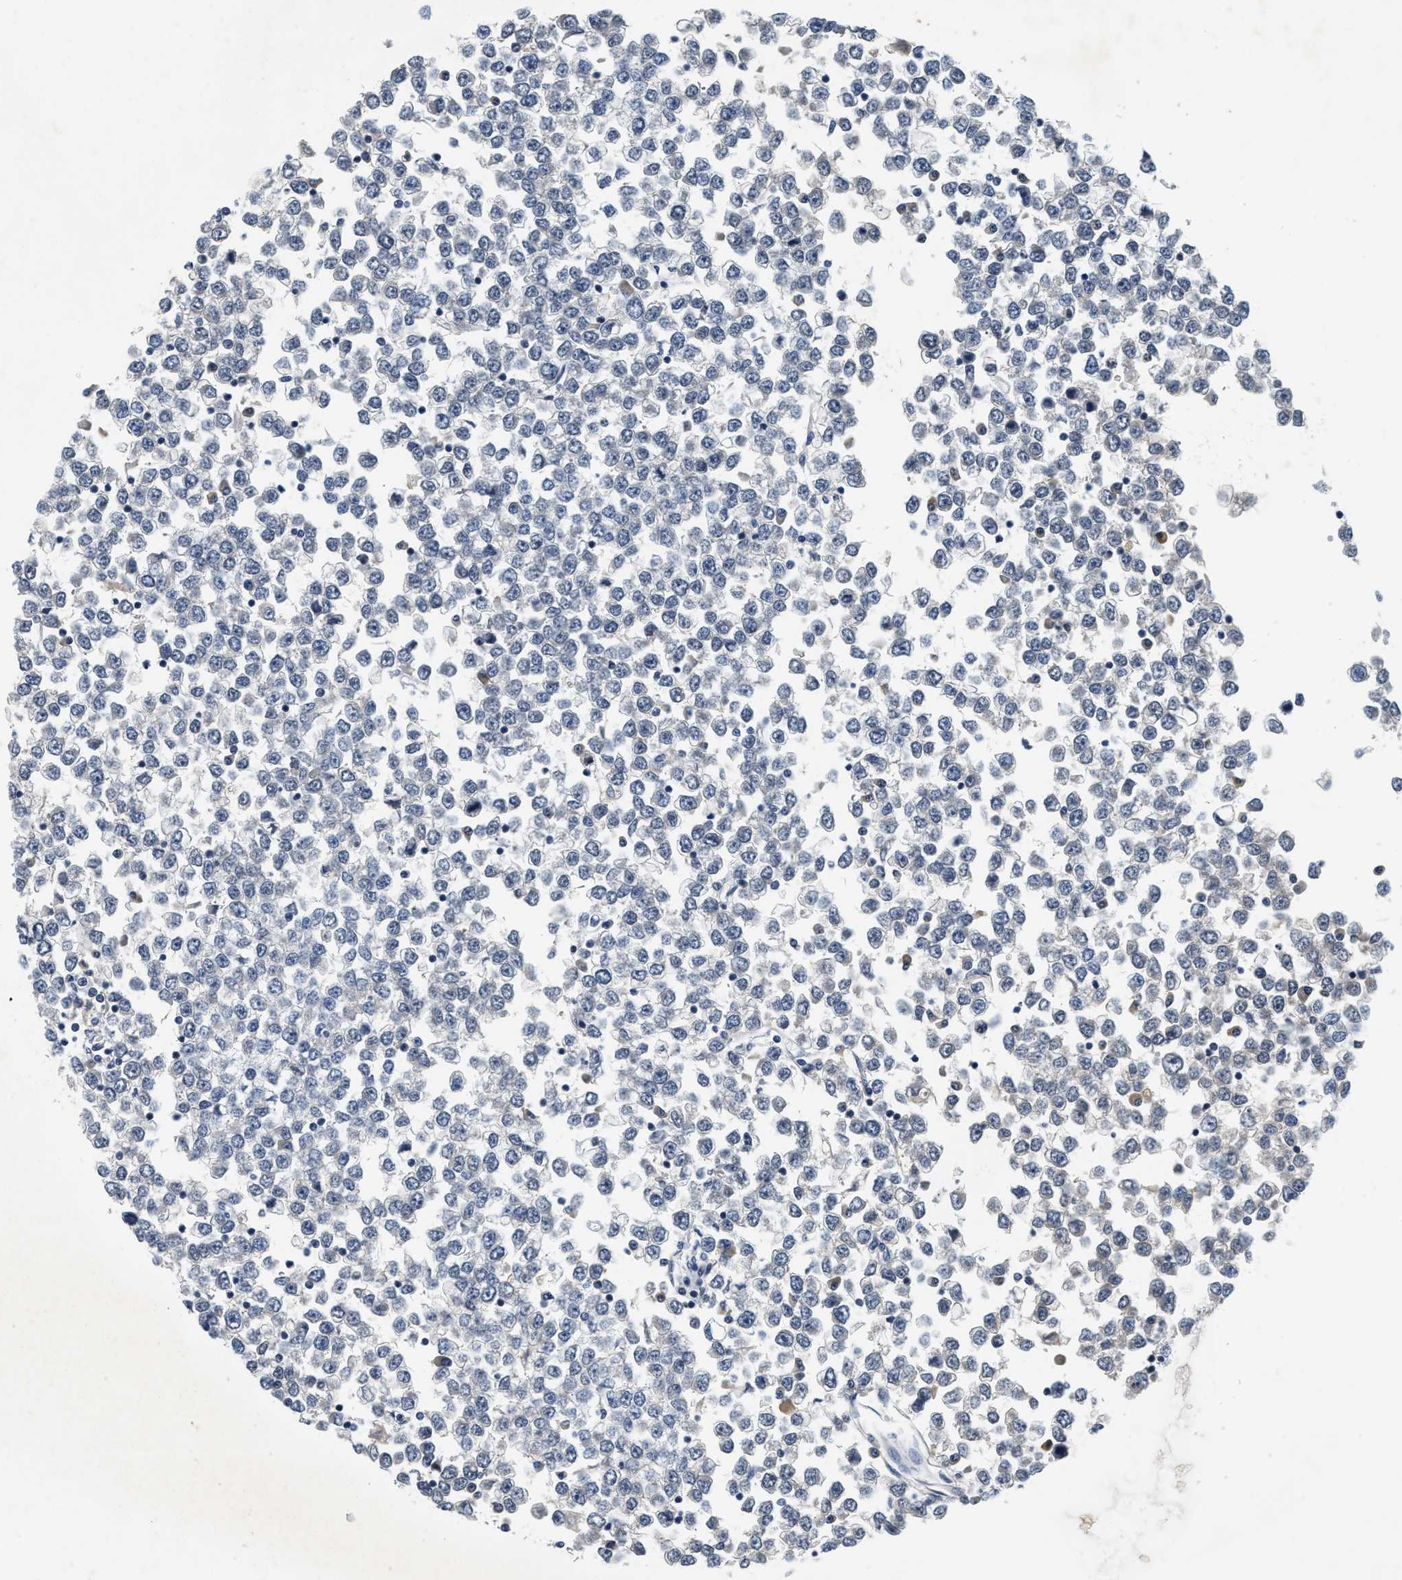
{"staining": {"intensity": "negative", "quantity": "none", "location": "none"}, "tissue": "testis cancer", "cell_type": "Tumor cells", "image_type": "cancer", "snomed": [{"axis": "morphology", "description": "Seminoma, NOS"}, {"axis": "topography", "description": "Testis"}], "caption": "An immunohistochemistry (IHC) photomicrograph of testis seminoma is shown. There is no staining in tumor cells of testis seminoma.", "gene": "MZF1", "patient": {"sex": "male", "age": 65}}